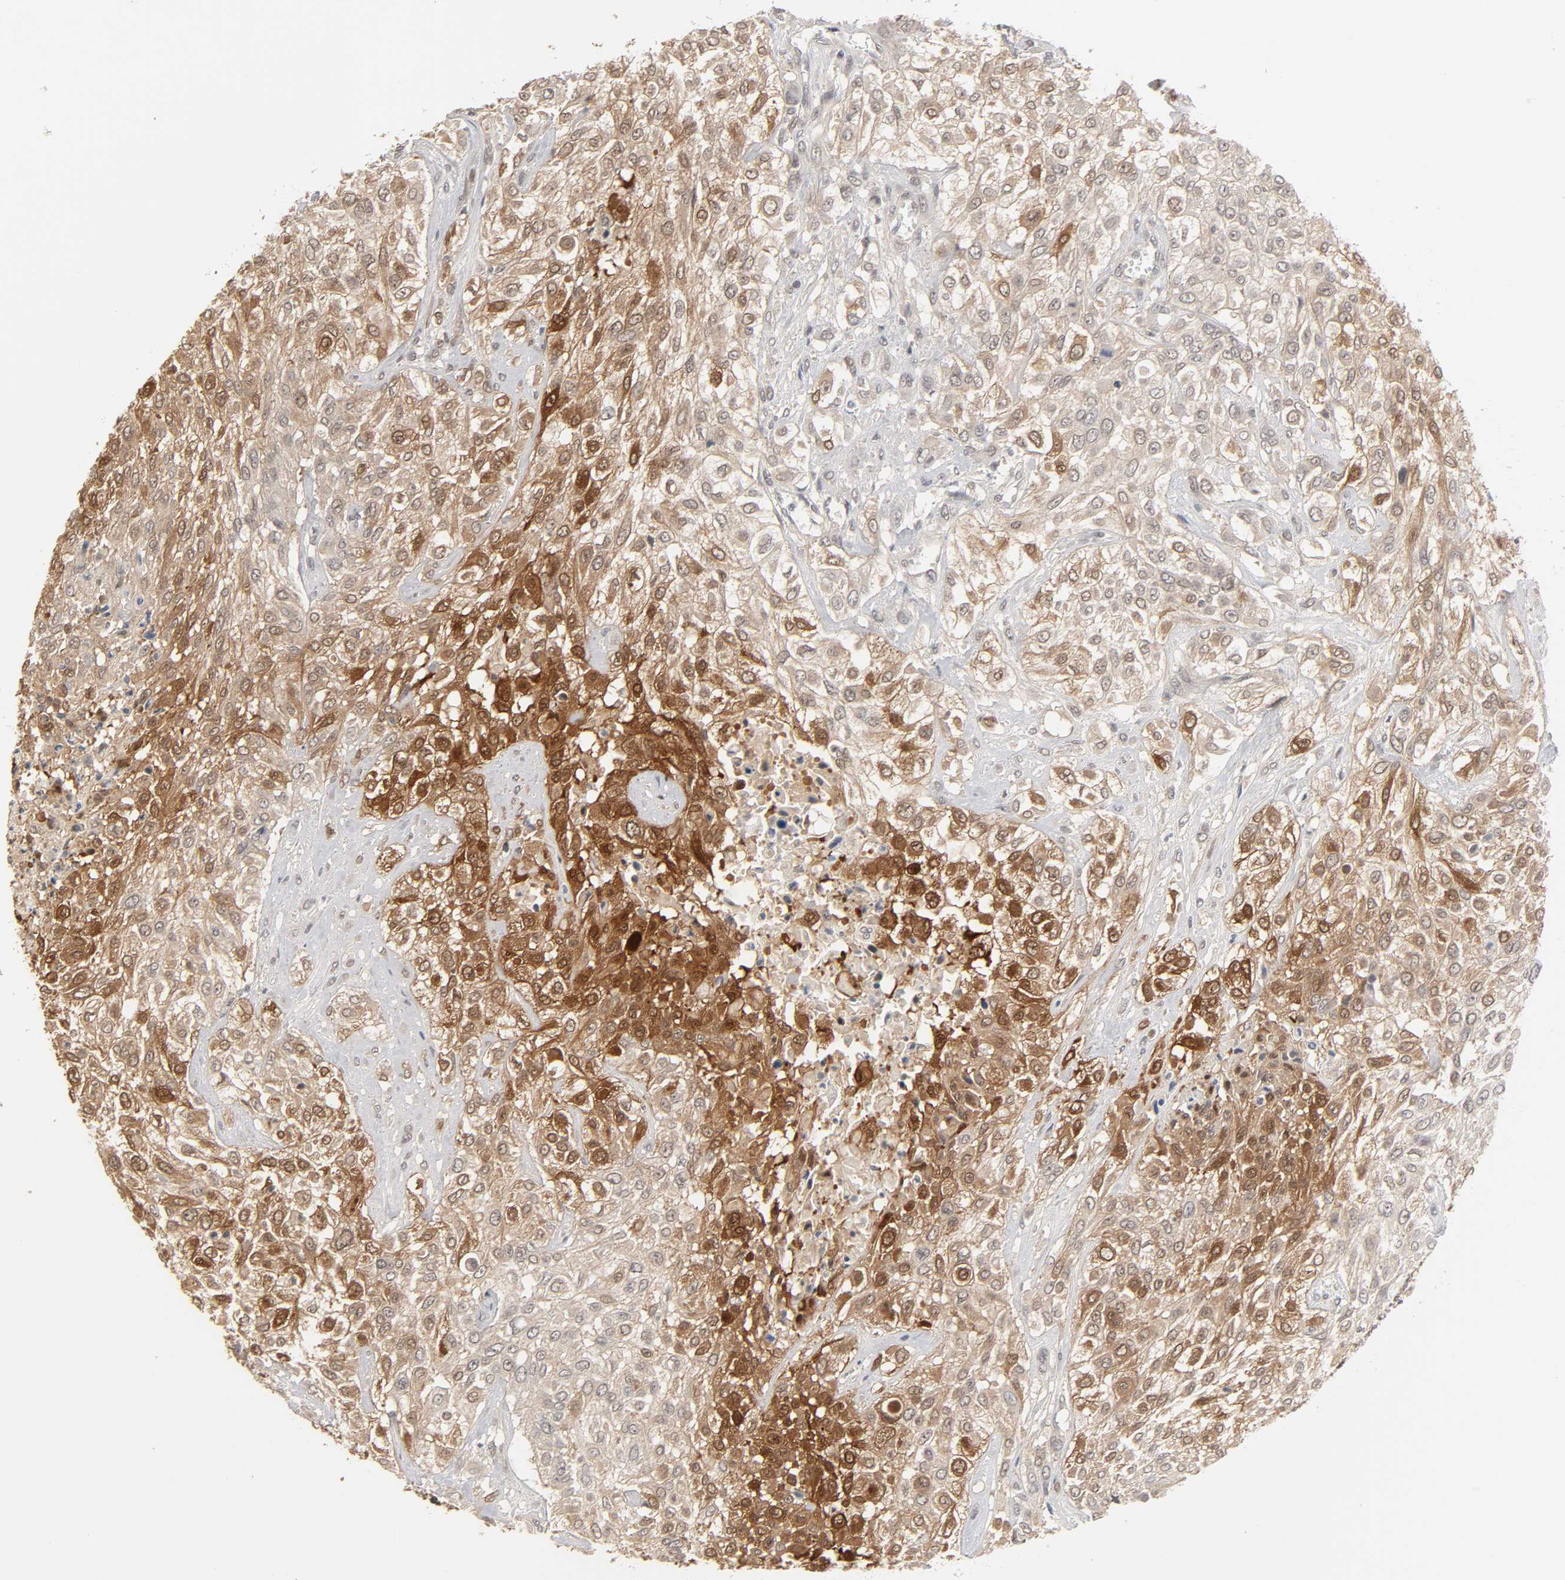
{"staining": {"intensity": "strong", "quantity": ">75%", "location": "cytoplasmic/membranous,nuclear"}, "tissue": "urothelial cancer", "cell_type": "Tumor cells", "image_type": "cancer", "snomed": [{"axis": "morphology", "description": "Urothelial carcinoma, High grade"}, {"axis": "topography", "description": "Urinary bladder"}], "caption": "IHC image of neoplastic tissue: urothelial carcinoma (high-grade) stained using immunohistochemistry reveals high levels of strong protein expression localized specifically in the cytoplasmic/membranous and nuclear of tumor cells, appearing as a cytoplasmic/membranous and nuclear brown color.", "gene": "HTR1E", "patient": {"sex": "male", "age": 57}}